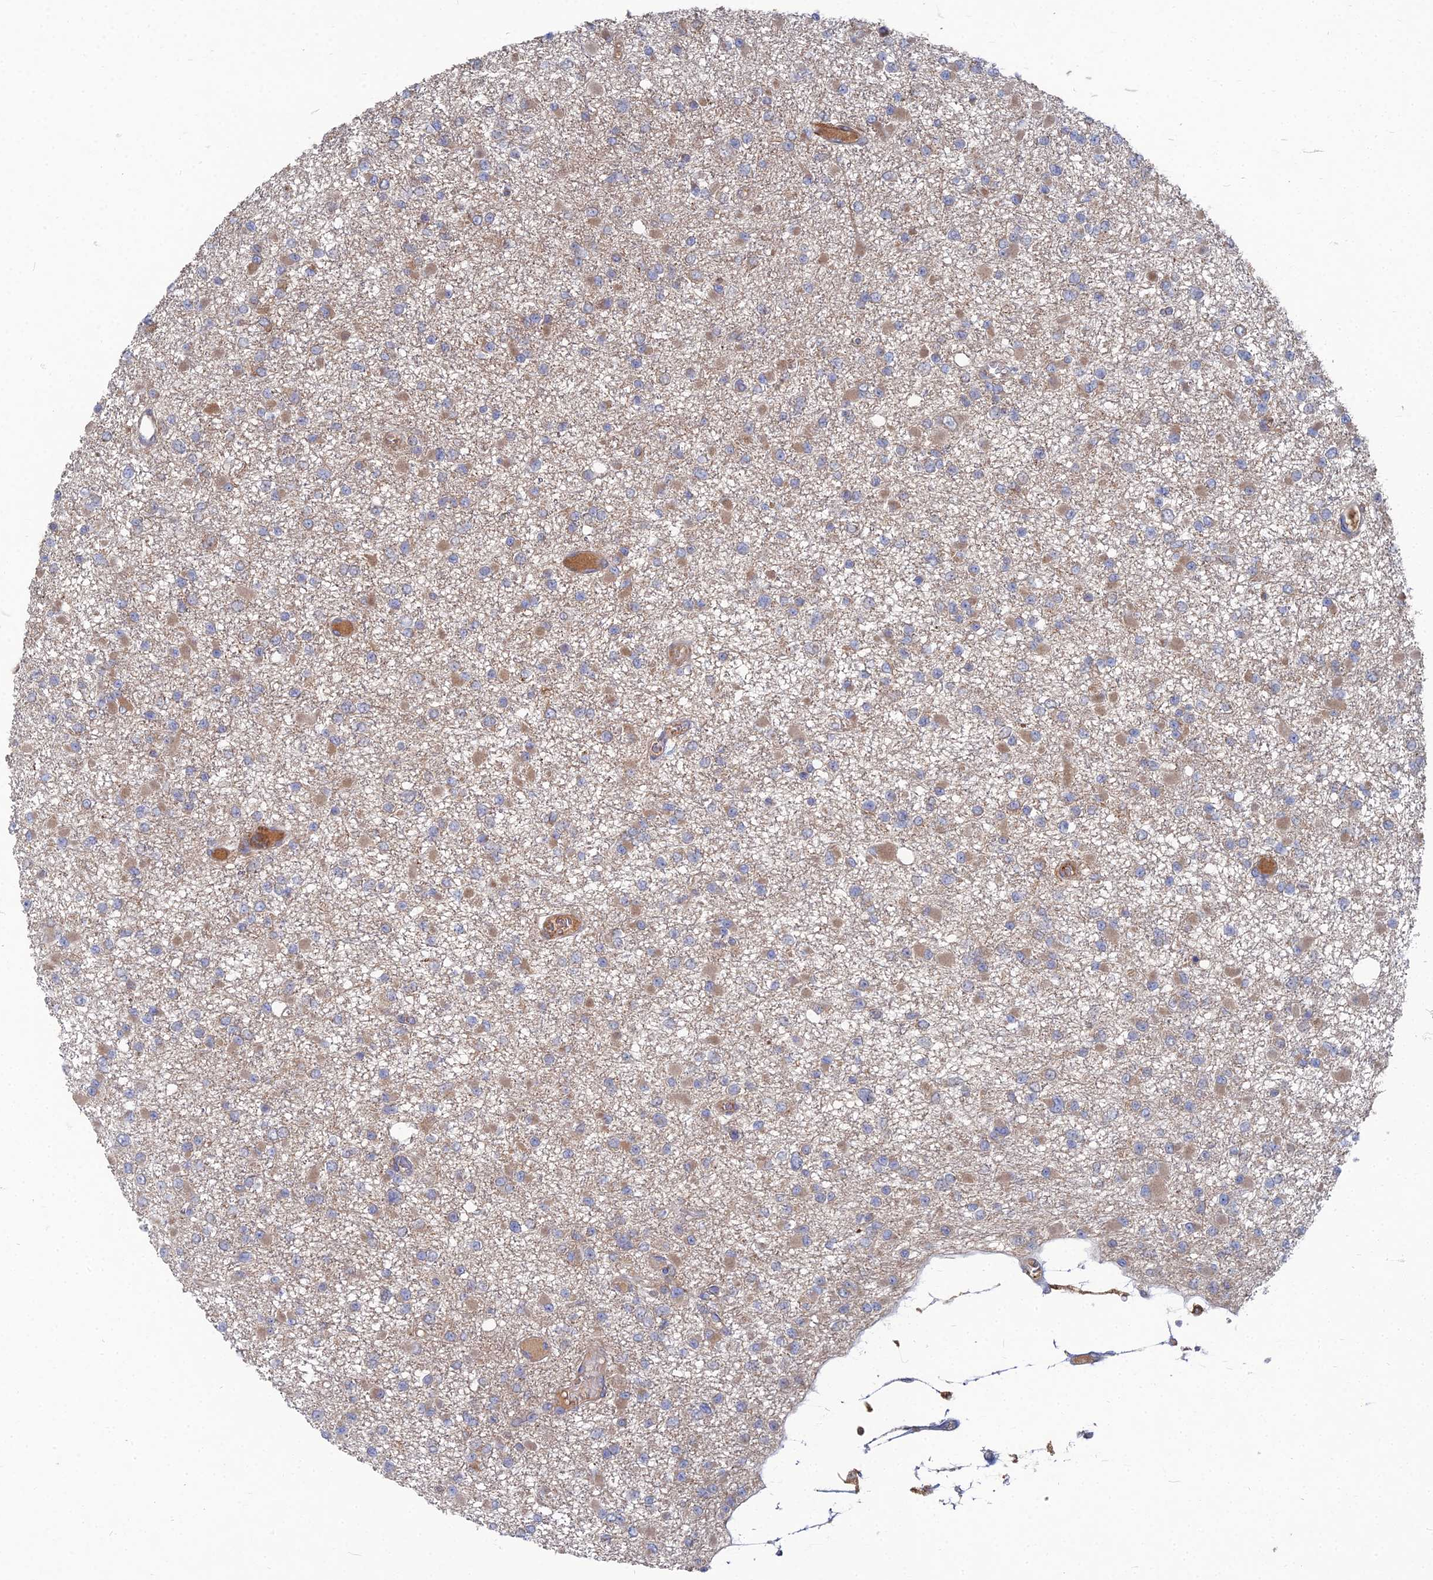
{"staining": {"intensity": "weak", "quantity": "25%-75%", "location": "cytoplasmic/membranous"}, "tissue": "glioma", "cell_type": "Tumor cells", "image_type": "cancer", "snomed": [{"axis": "morphology", "description": "Glioma, malignant, Low grade"}, {"axis": "topography", "description": "Brain"}], "caption": "Low-grade glioma (malignant) stained with DAB (3,3'-diaminobenzidine) IHC exhibits low levels of weak cytoplasmic/membranous staining in approximately 25%-75% of tumor cells.", "gene": "PPCDC", "patient": {"sex": "female", "age": 22}}